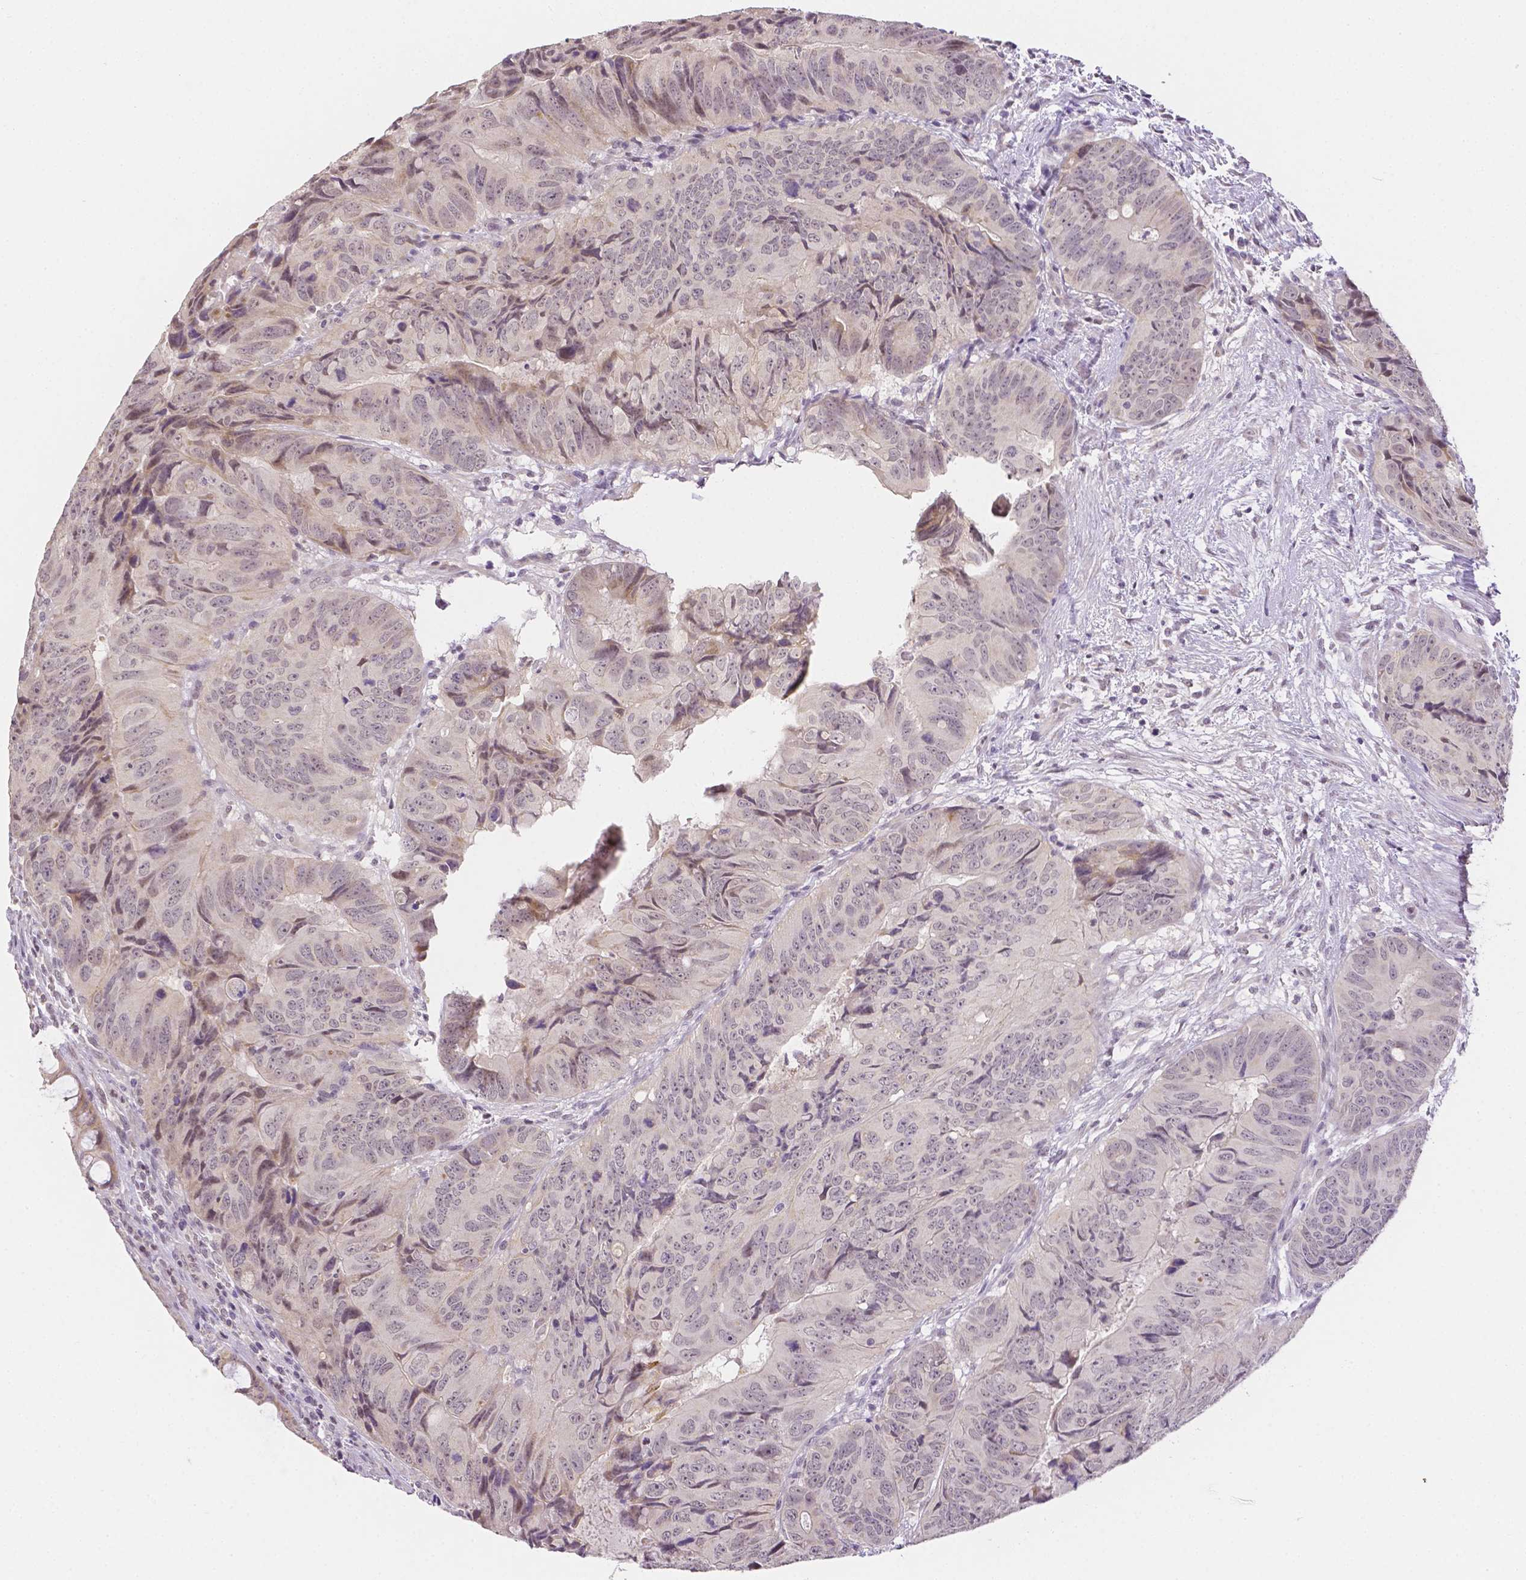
{"staining": {"intensity": "weak", "quantity": "<25%", "location": "nuclear"}, "tissue": "colorectal cancer", "cell_type": "Tumor cells", "image_type": "cancer", "snomed": [{"axis": "morphology", "description": "Adenocarcinoma, NOS"}, {"axis": "topography", "description": "Colon"}], "caption": "Immunohistochemistry of colorectal cancer reveals no positivity in tumor cells.", "gene": "ZNF280B", "patient": {"sex": "male", "age": 79}}